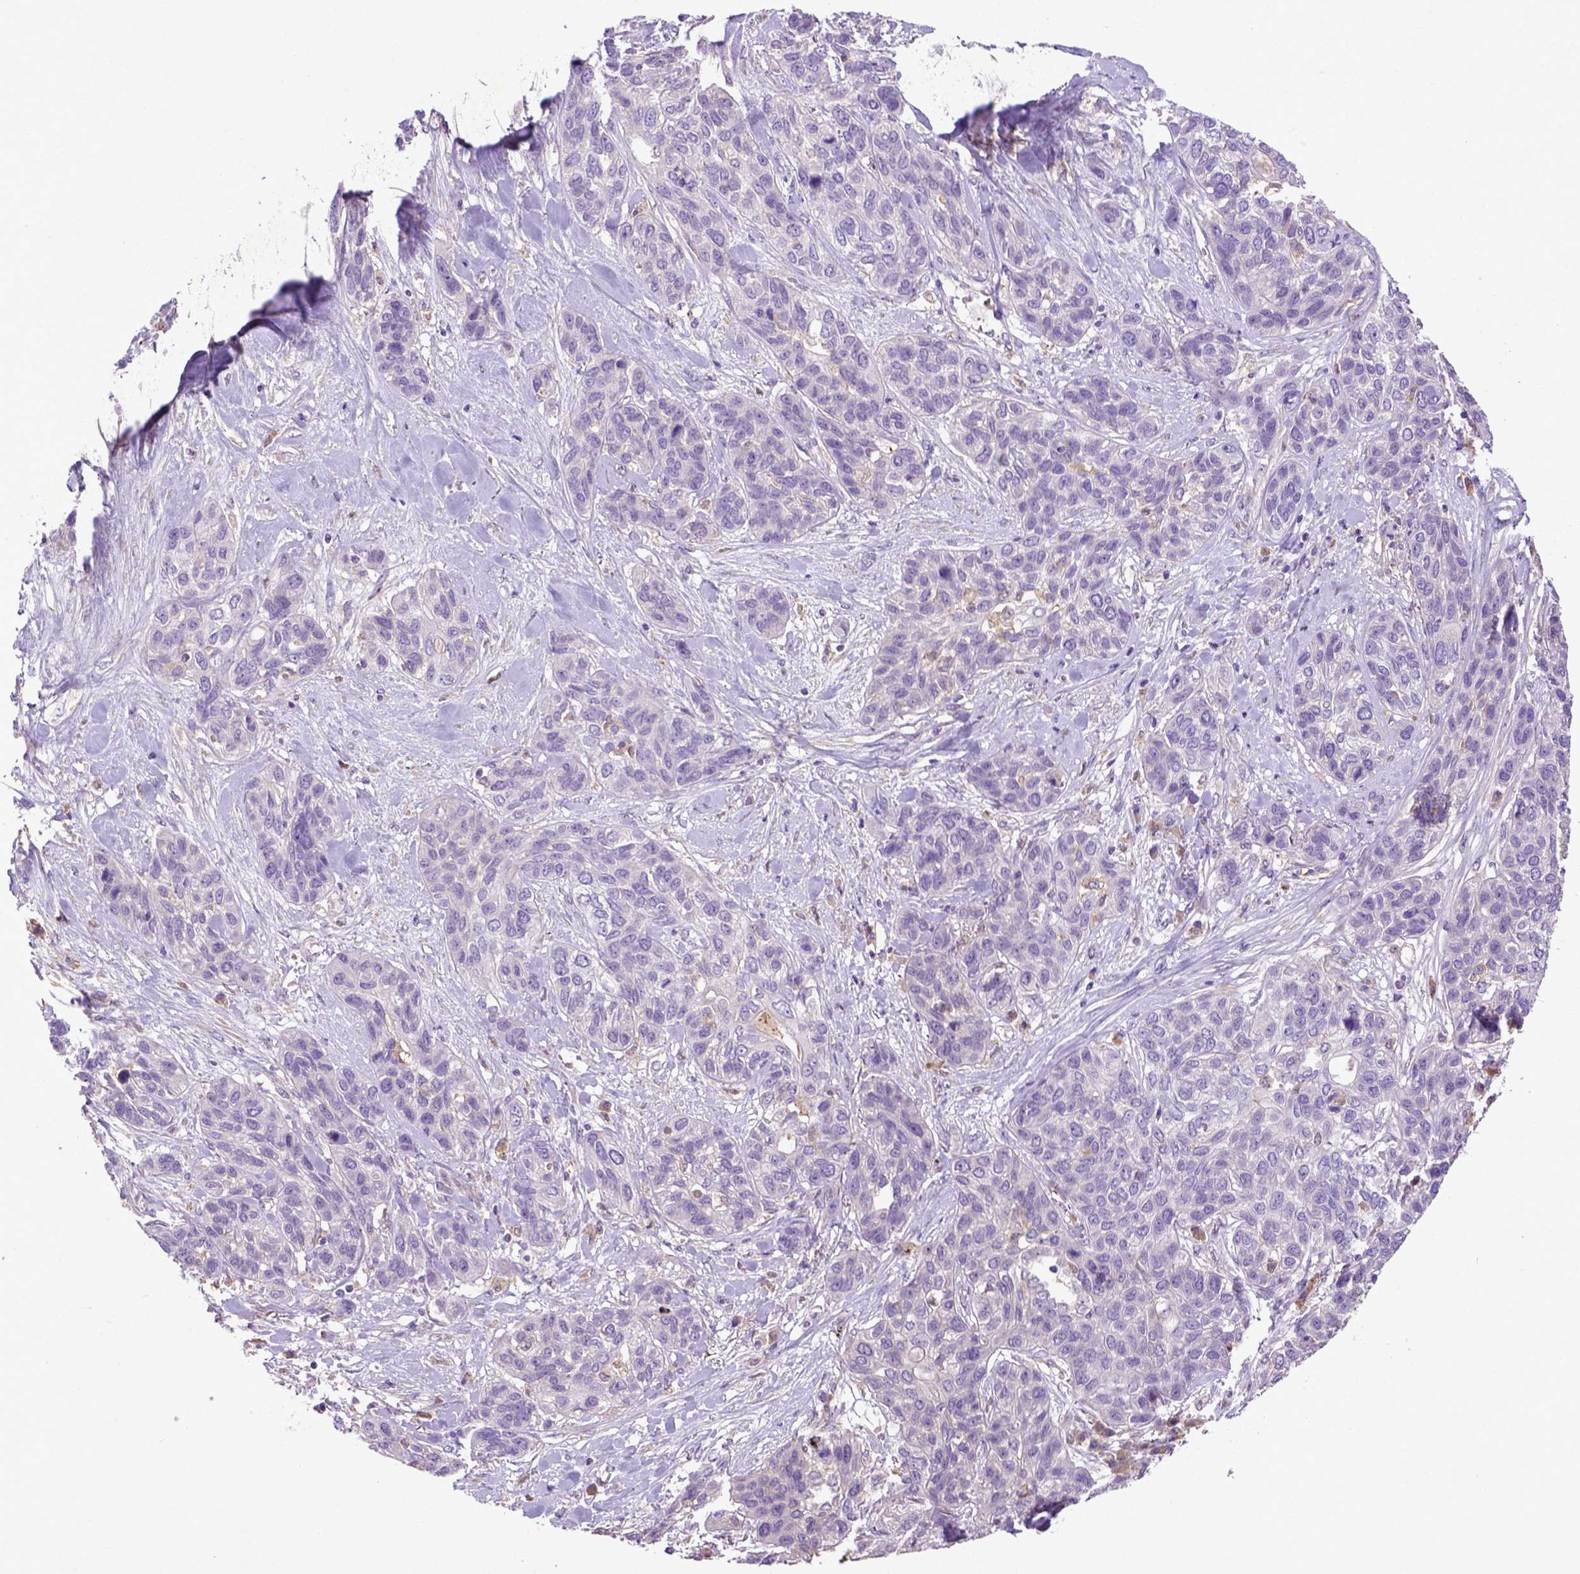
{"staining": {"intensity": "negative", "quantity": "none", "location": "none"}, "tissue": "lung cancer", "cell_type": "Tumor cells", "image_type": "cancer", "snomed": [{"axis": "morphology", "description": "Squamous cell carcinoma, NOS"}, {"axis": "topography", "description": "Lung"}], "caption": "There is no significant staining in tumor cells of lung cancer.", "gene": "DEPDC1B", "patient": {"sex": "female", "age": 70}}